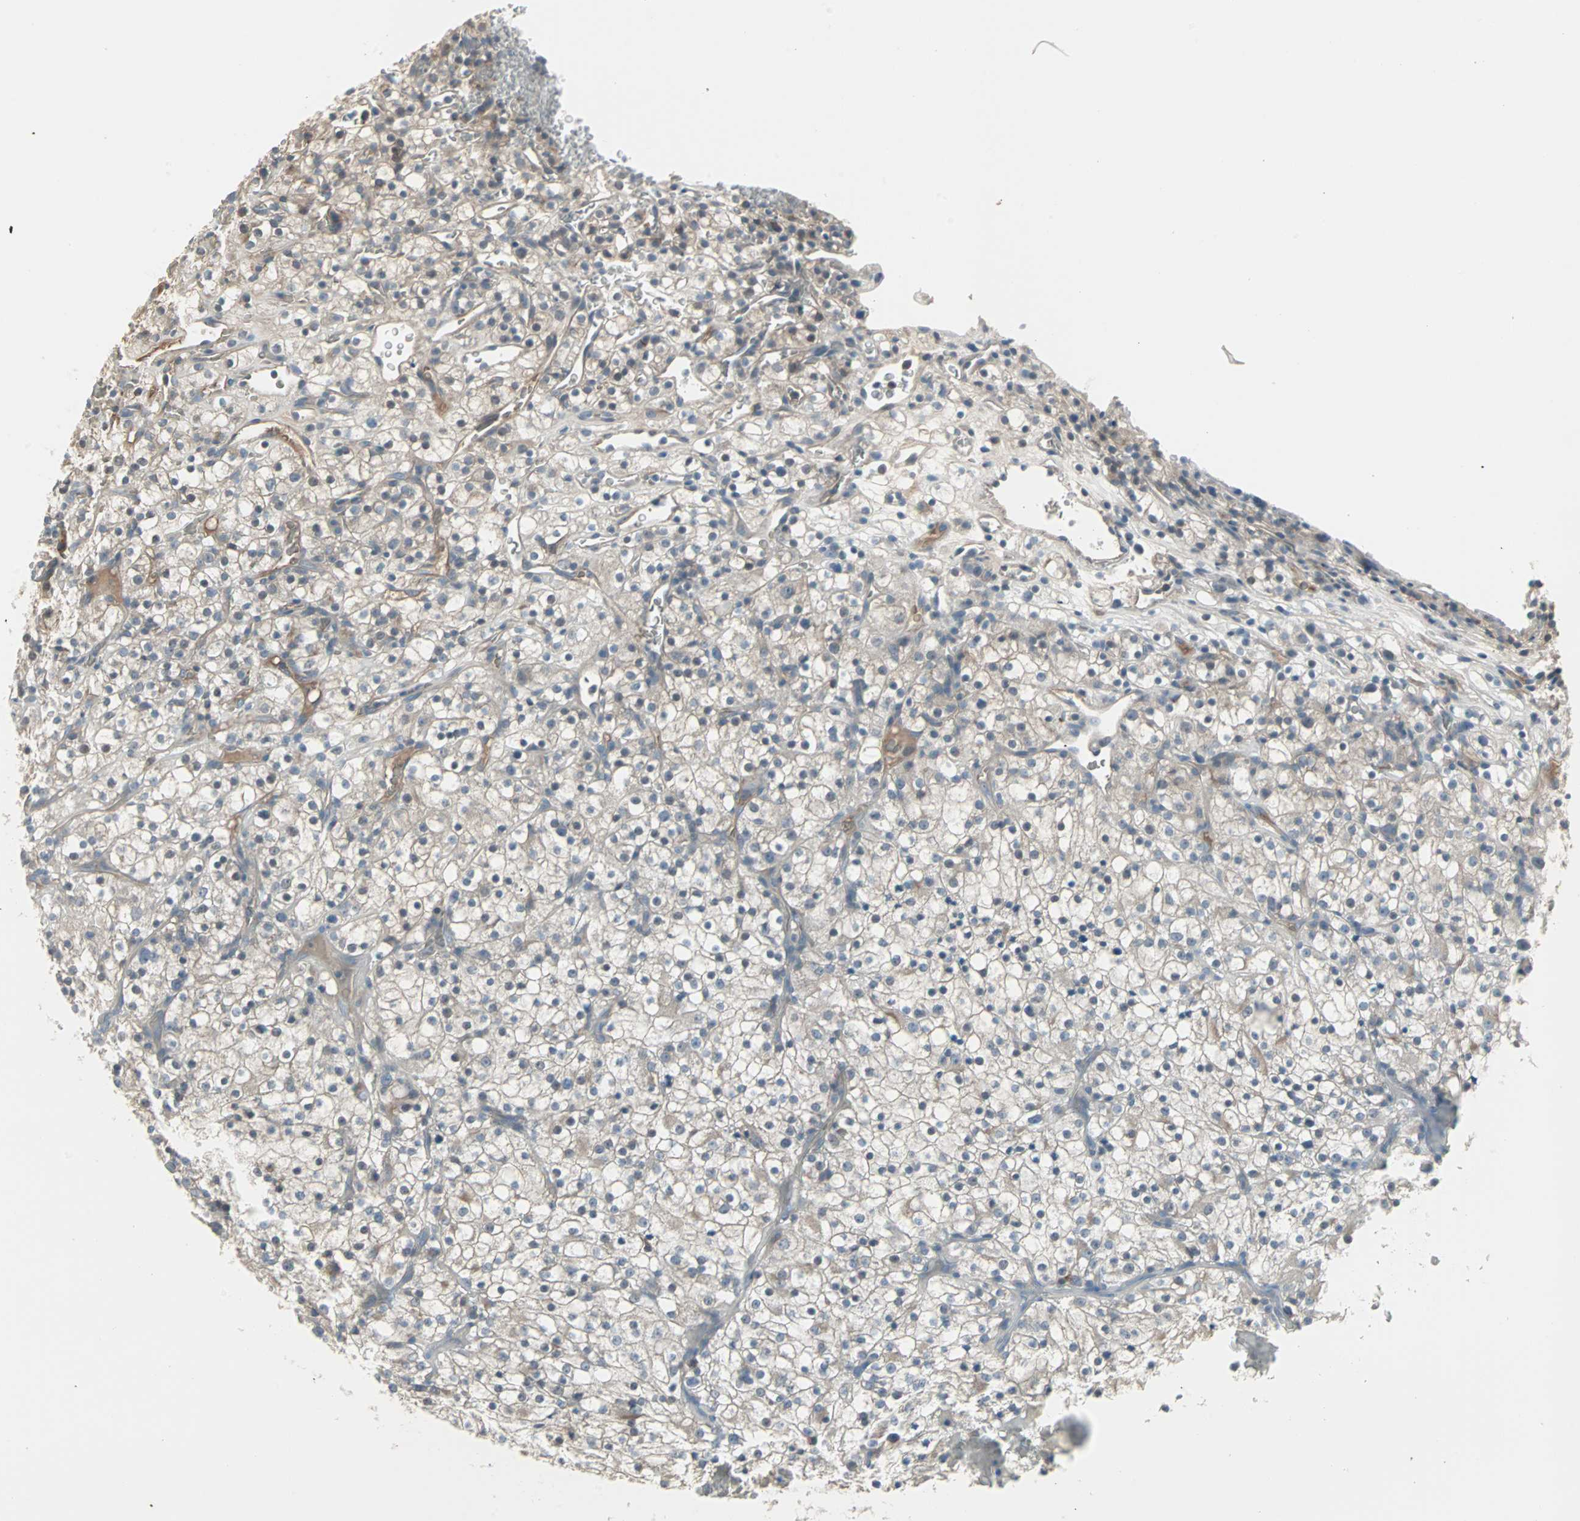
{"staining": {"intensity": "weak", "quantity": "<25%", "location": "cytoplasmic/membranous"}, "tissue": "renal cancer", "cell_type": "Tumor cells", "image_type": "cancer", "snomed": [{"axis": "morphology", "description": "Normal tissue, NOS"}, {"axis": "morphology", "description": "Adenocarcinoma, NOS"}, {"axis": "topography", "description": "Kidney"}], "caption": "Immunohistochemistry (IHC) of human renal cancer shows no staining in tumor cells.", "gene": "ZSCAN32", "patient": {"sex": "female", "age": 72}}